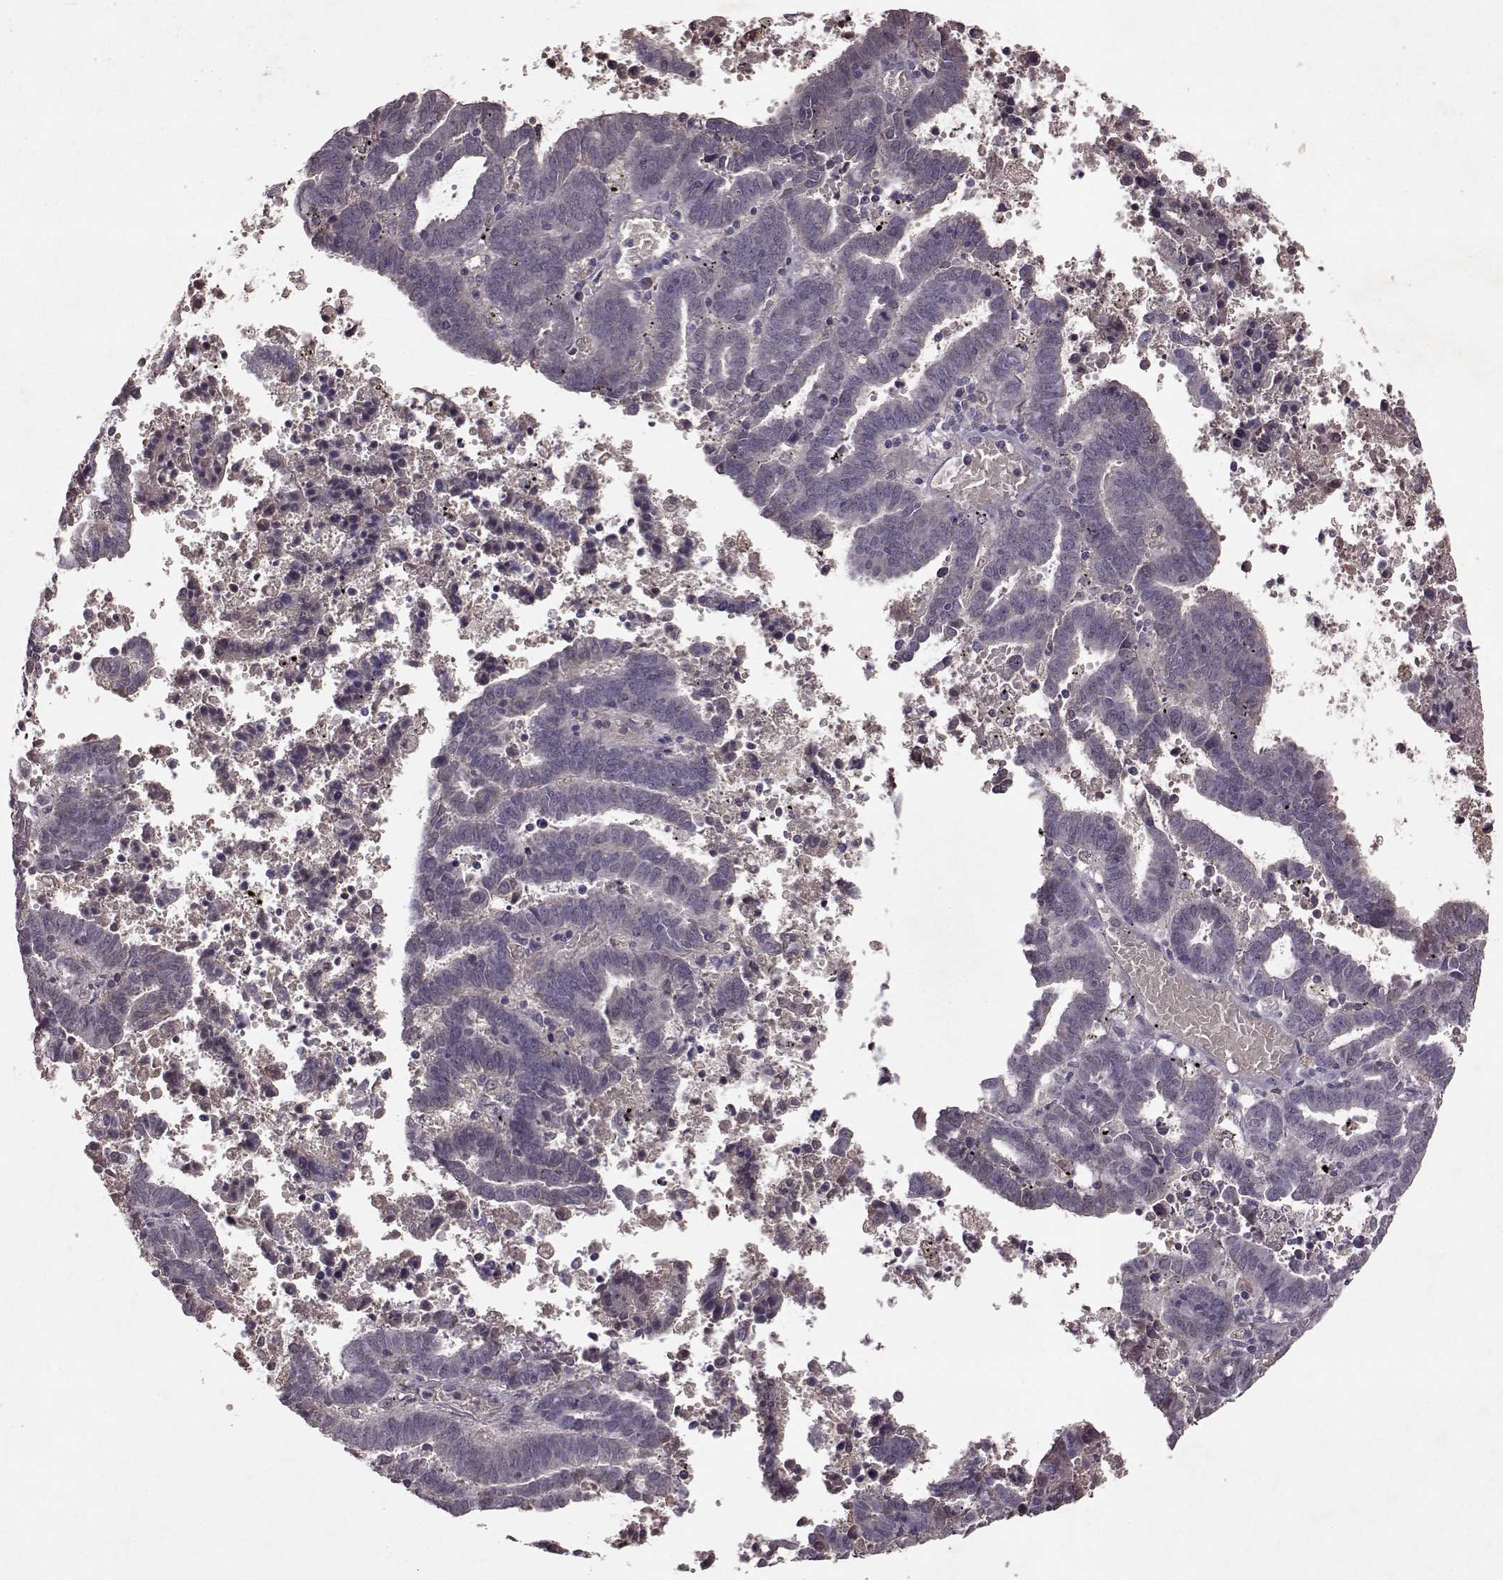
{"staining": {"intensity": "negative", "quantity": "none", "location": "none"}, "tissue": "endometrial cancer", "cell_type": "Tumor cells", "image_type": "cancer", "snomed": [{"axis": "morphology", "description": "Adenocarcinoma, NOS"}, {"axis": "topography", "description": "Uterus"}], "caption": "The micrograph shows no significant staining in tumor cells of endometrial cancer.", "gene": "FRRS1L", "patient": {"sex": "female", "age": 83}}